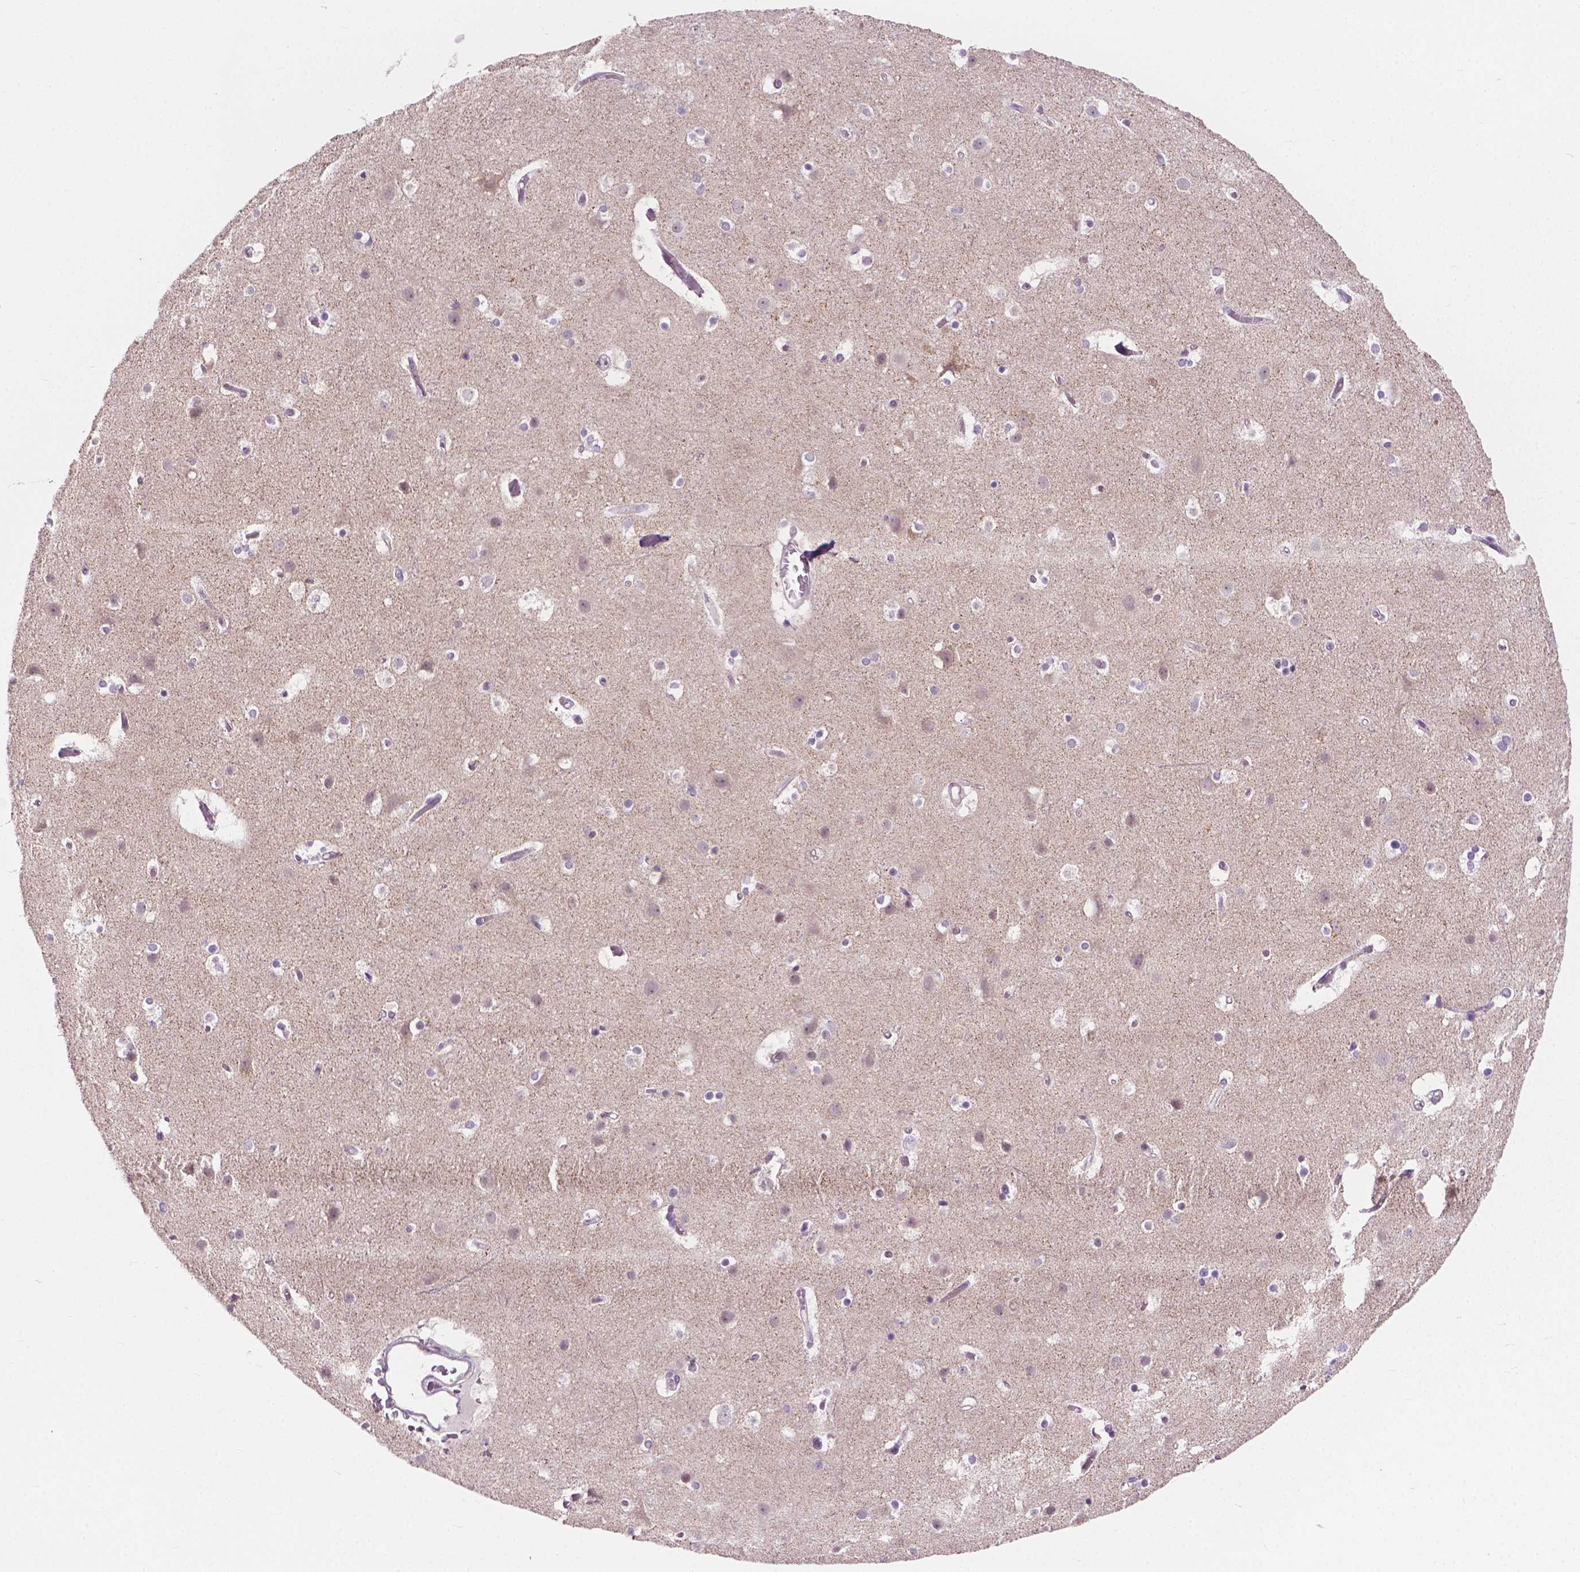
{"staining": {"intensity": "negative", "quantity": "none", "location": "none"}, "tissue": "cerebral cortex", "cell_type": "Endothelial cells", "image_type": "normal", "snomed": [{"axis": "morphology", "description": "Normal tissue, NOS"}, {"axis": "topography", "description": "Cerebral cortex"}], "caption": "Immunohistochemical staining of benign cerebral cortex demonstrates no significant positivity in endothelial cells.", "gene": "MZT1", "patient": {"sex": "female", "age": 52}}